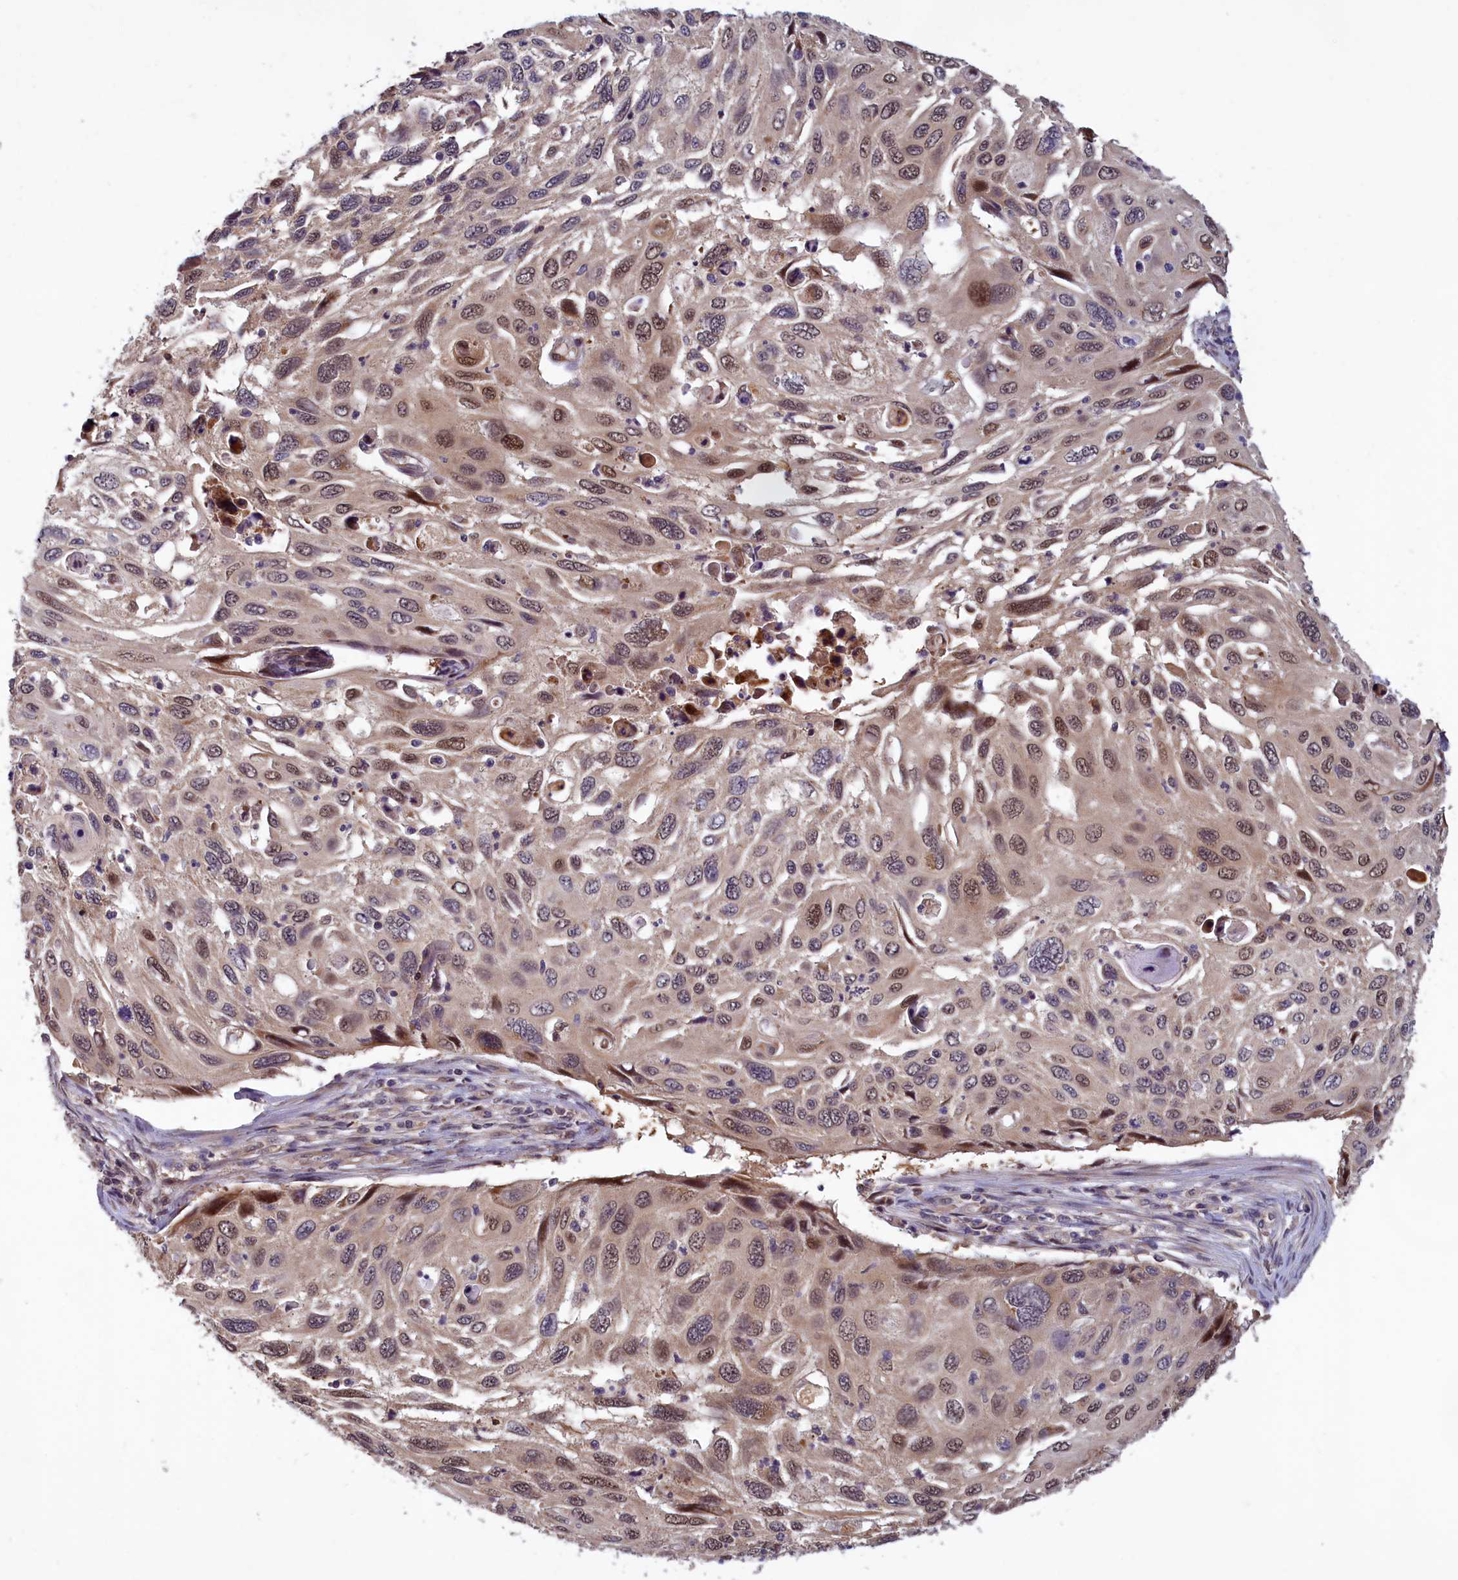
{"staining": {"intensity": "moderate", "quantity": "<25%", "location": "cytoplasmic/membranous,nuclear"}, "tissue": "cervical cancer", "cell_type": "Tumor cells", "image_type": "cancer", "snomed": [{"axis": "morphology", "description": "Squamous cell carcinoma, NOS"}, {"axis": "topography", "description": "Cervix"}], "caption": "IHC of human squamous cell carcinoma (cervical) exhibits low levels of moderate cytoplasmic/membranous and nuclear staining in about <25% of tumor cells.", "gene": "CCDC15", "patient": {"sex": "female", "age": 70}}